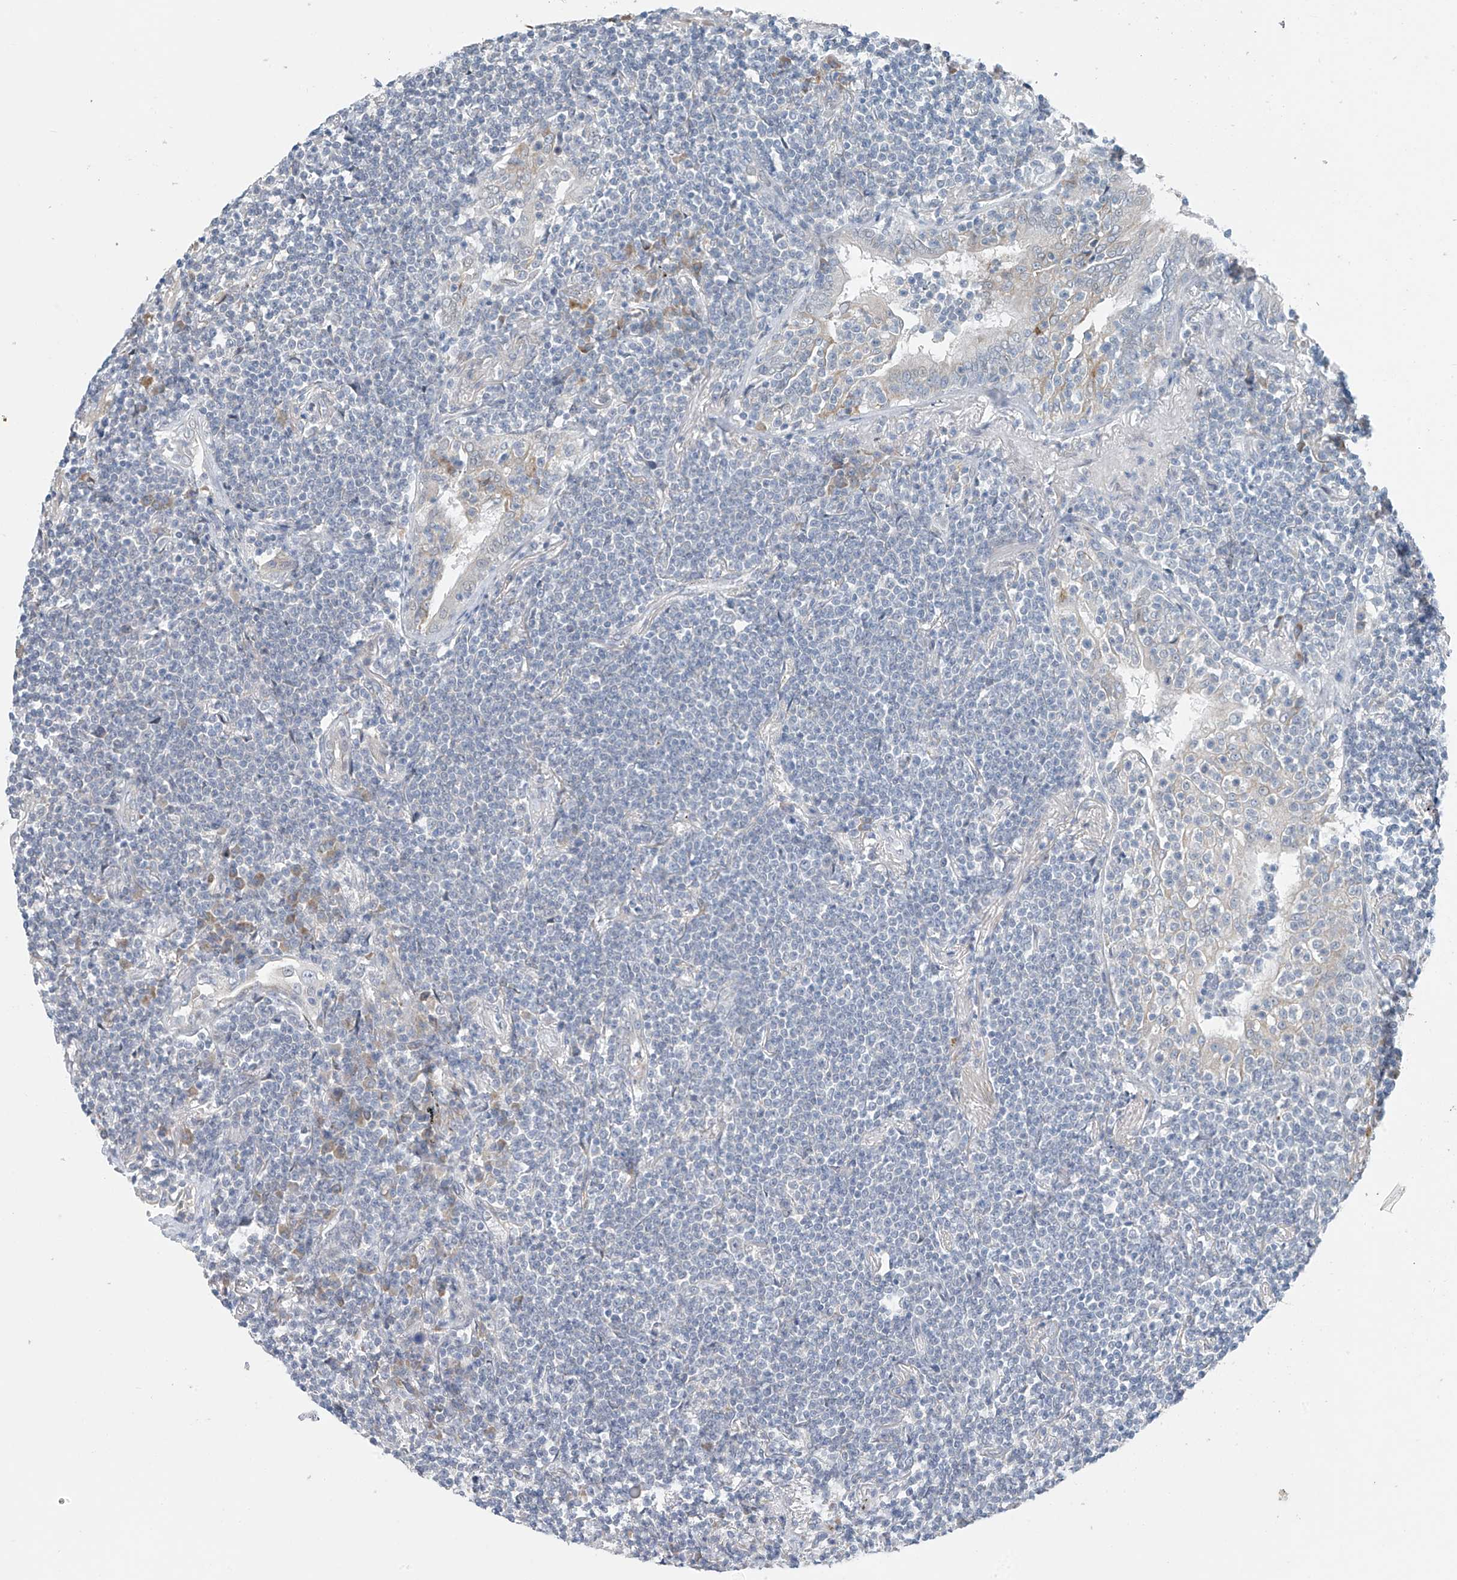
{"staining": {"intensity": "negative", "quantity": "none", "location": "none"}, "tissue": "lymphoma", "cell_type": "Tumor cells", "image_type": "cancer", "snomed": [{"axis": "morphology", "description": "Malignant lymphoma, non-Hodgkin's type, Low grade"}, {"axis": "topography", "description": "Lung"}], "caption": "Protein analysis of malignant lymphoma, non-Hodgkin's type (low-grade) reveals no significant staining in tumor cells.", "gene": "CYP4V2", "patient": {"sex": "female", "age": 71}}